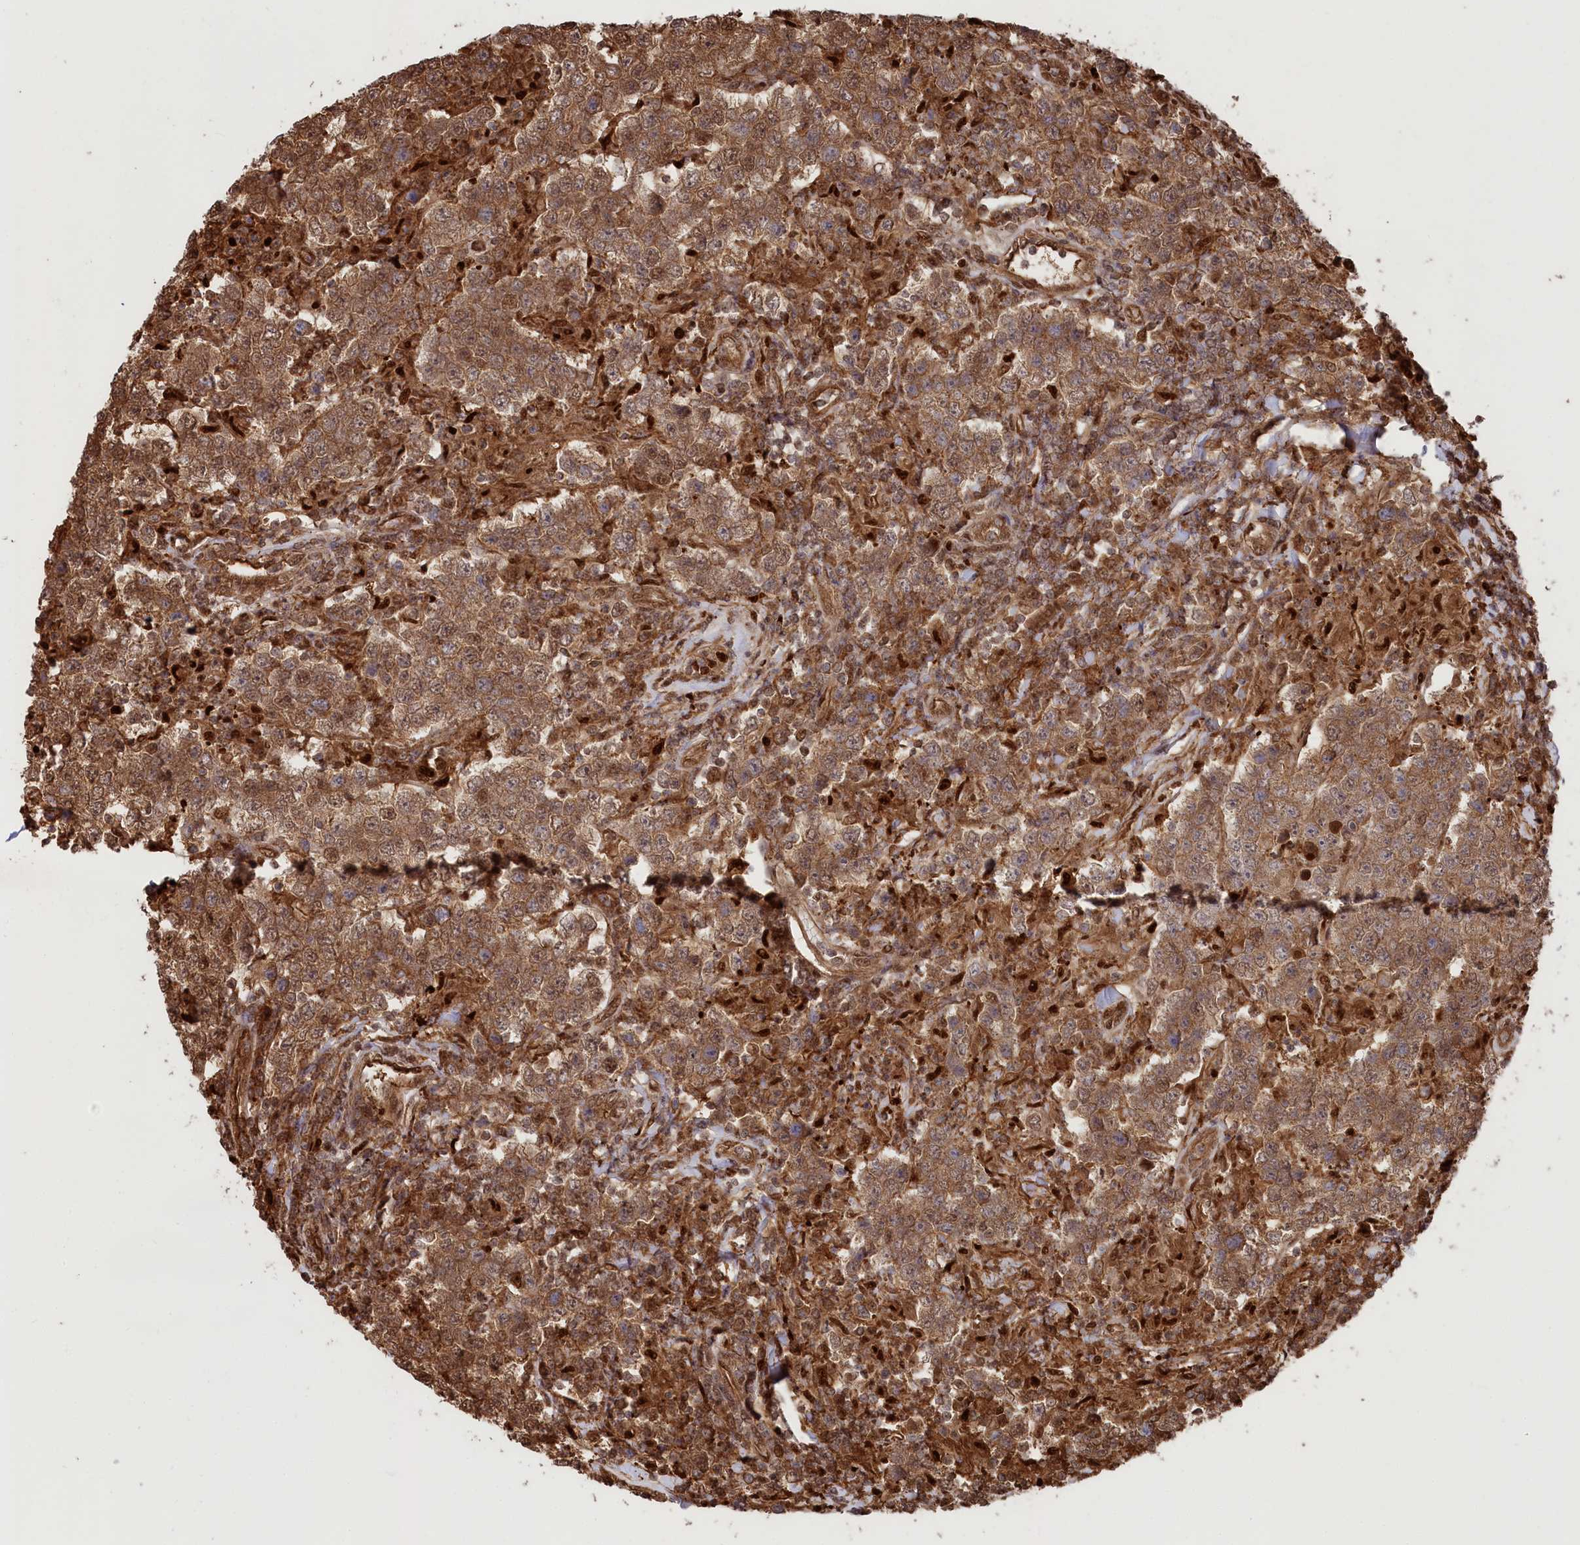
{"staining": {"intensity": "moderate", "quantity": ">75%", "location": "cytoplasmic/membranous,nuclear"}, "tissue": "testis cancer", "cell_type": "Tumor cells", "image_type": "cancer", "snomed": [{"axis": "morphology", "description": "Normal tissue, NOS"}, {"axis": "morphology", "description": "Urothelial carcinoma, High grade"}, {"axis": "morphology", "description": "Seminoma, NOS"}, {"axis": "morphology", "description": "Carcinoma, Embryonal, NOS"}, {"axis": "topography", "description": "Urinary bladder"}, {"axis": "topography", "description": "Testis"}], "caption": "Testis cancer (urothelial carcinoma (high-grade)) stained for a protein displays moderate cytoplasmic/membranous and nuclear positivity in tumor cells. The staining was performed using DAB, with brown indicating positive protein expression. Nuclei are stained blue with hematoxylin.", "gene": "PSMA1", "patient": {"sex": "male", "age": 41}}